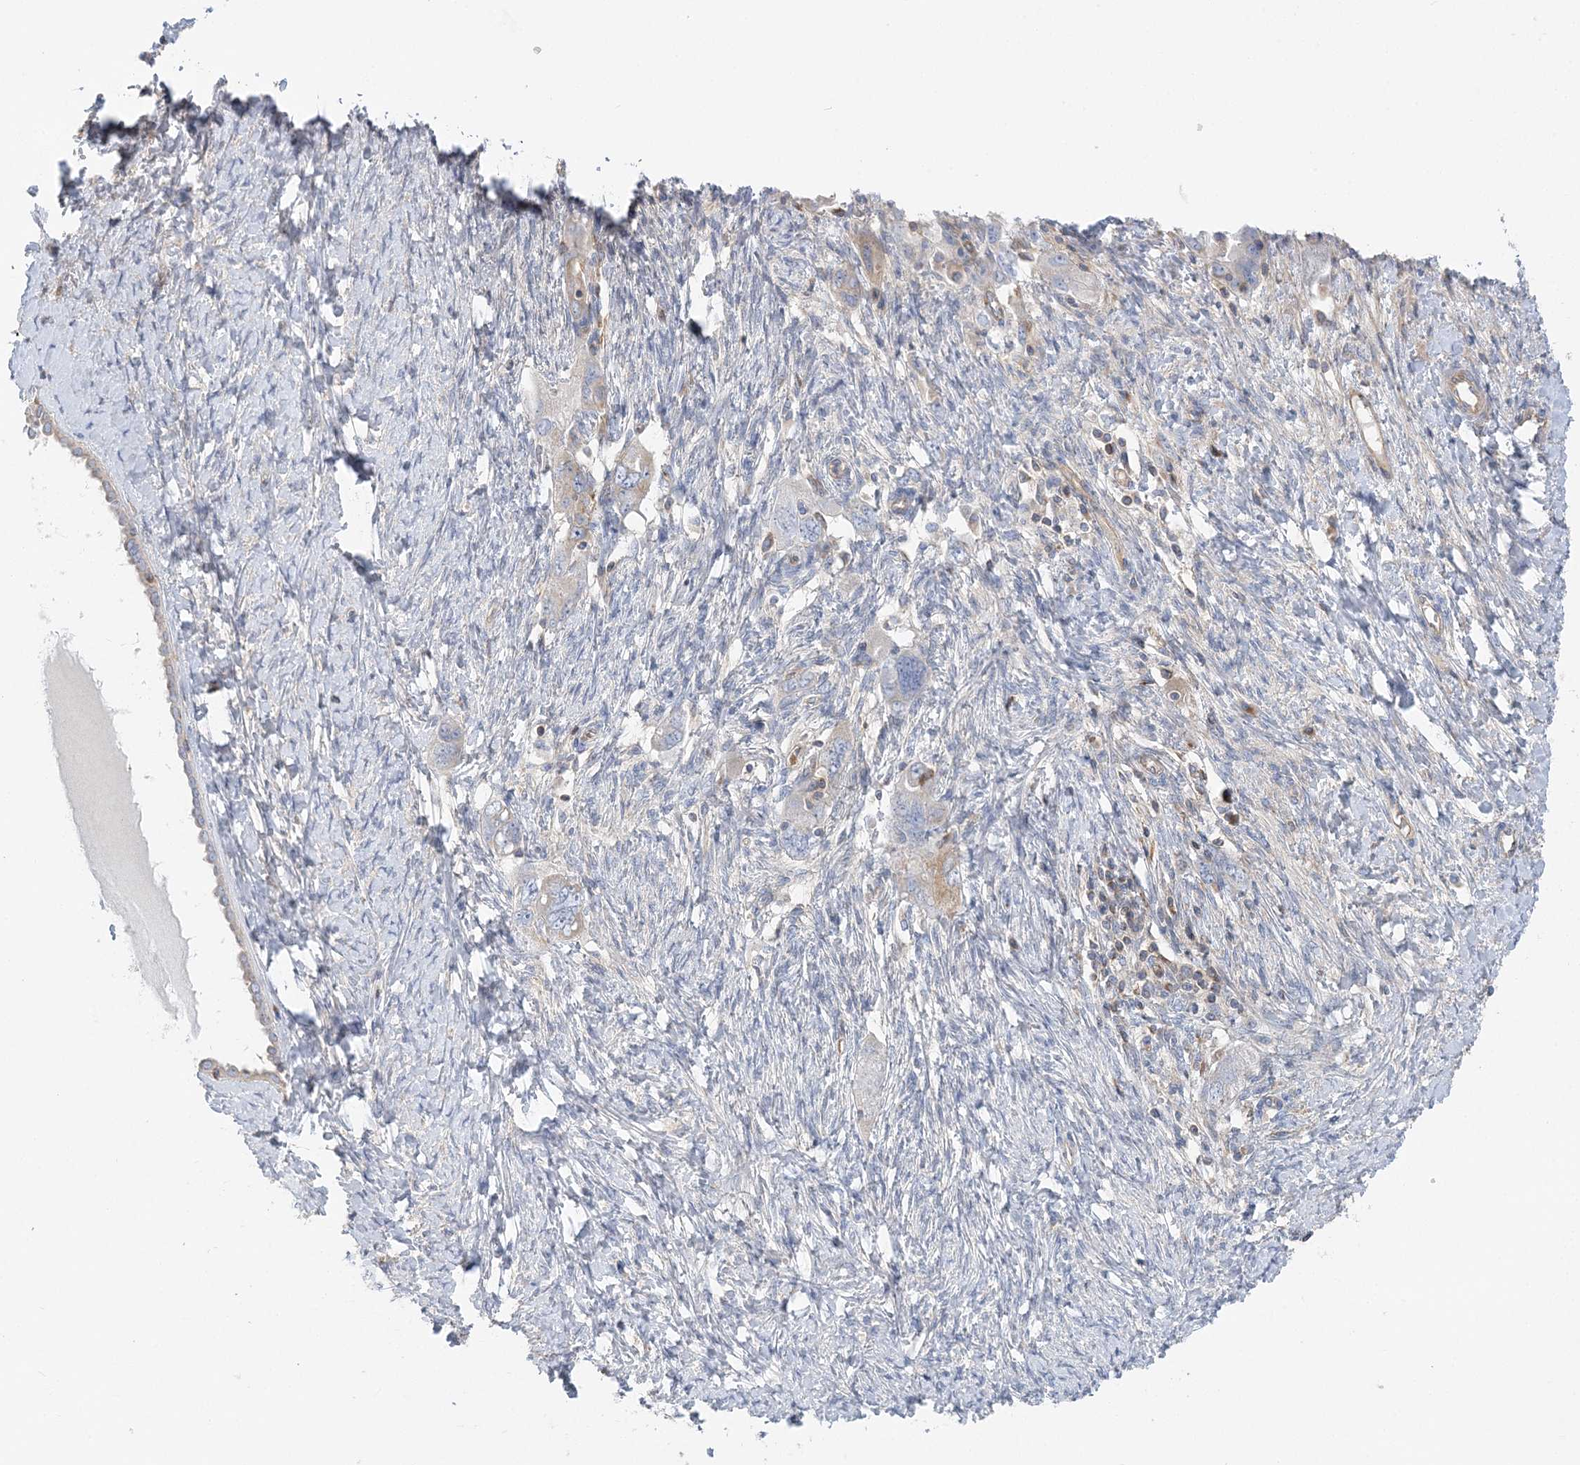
{"staining": {"intensity": "weak", "quantity": "<25%", "location": "cytoplasmic/membranous"}, "tissue": "ovarian cancer", "cell_type": "Tumor cells", "image_type": "cancer", "snomed": [{"axis": "morphology", "description": "Carcinoma, NOS"}, {"axis": "morphology", "description": "Cystadenocarcinoma, serous, NOS"}, {"axis": "topography", "description": "Ovary"}], "caption": "Tumor cells show no significant protein positivity in ovarian cancer.", "gene": "FAM114A2", "patient": {"sex": "female", "age": 69}}